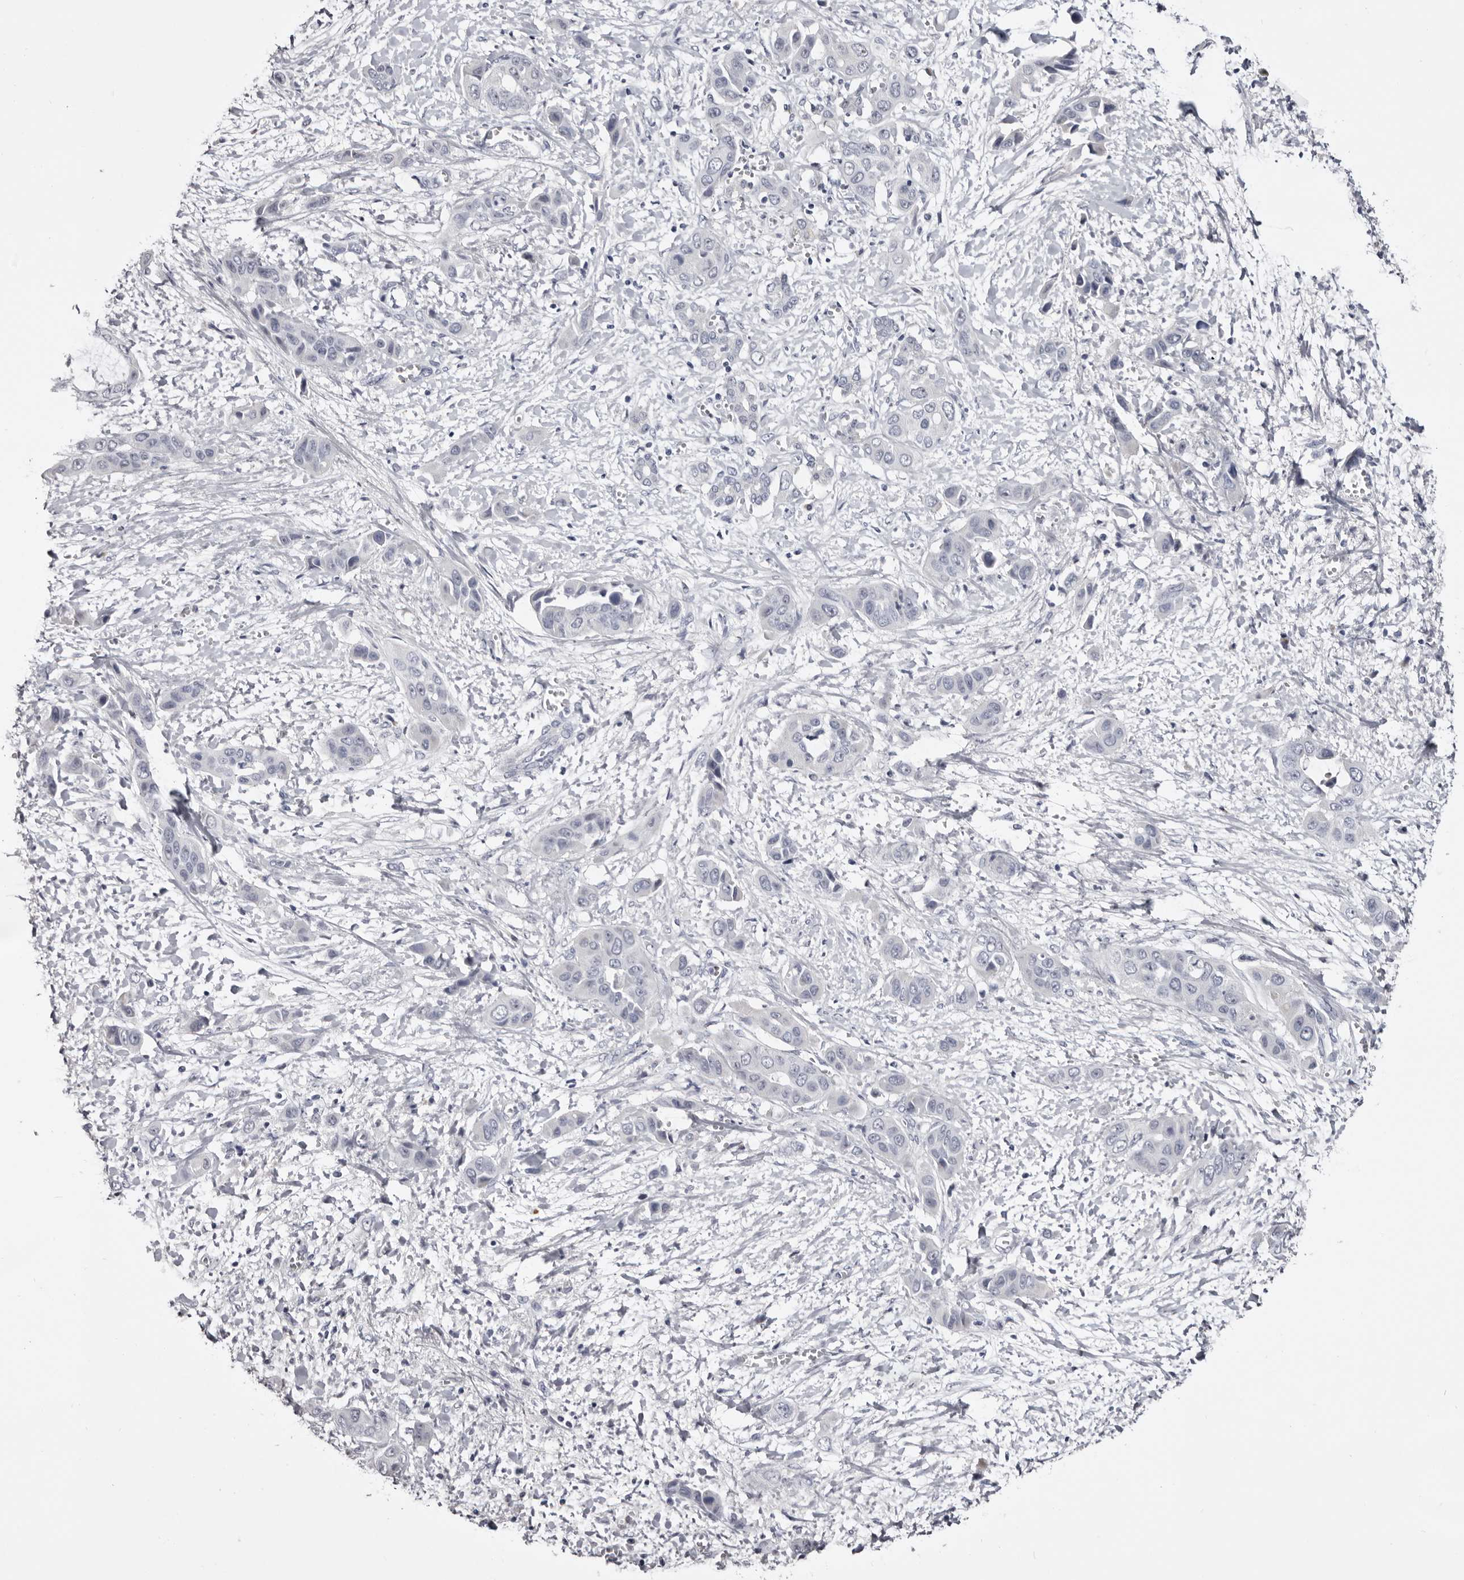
{"staining": {"intensity": "negative", "quantity": "none", "location": "none"}, "tissue": "liver cancer", "cell_type": "Tumor cells", "image_type": "cancer", "snomed": [{"axis": "morphology", "description": "Cholangiocarcinoma"}, {"axis": "topography", "description": "Liver"}], "caption": "This histopathology image is of liver cholangiocarcinoma stained with immunohistochemistry (IHC) to label a protein in brown with the nuclei are counter-stained blue. There is no expression in tumor cells. The staining was performed using DAB (3,3'-diaminobenzidine) to visualize the protein expression in brown, while the nuclei were stained in blue with hematoxylin (Magnification: 20x).", "gene": "CASQ1", "patient": {"sex": "female", "age": 52}}